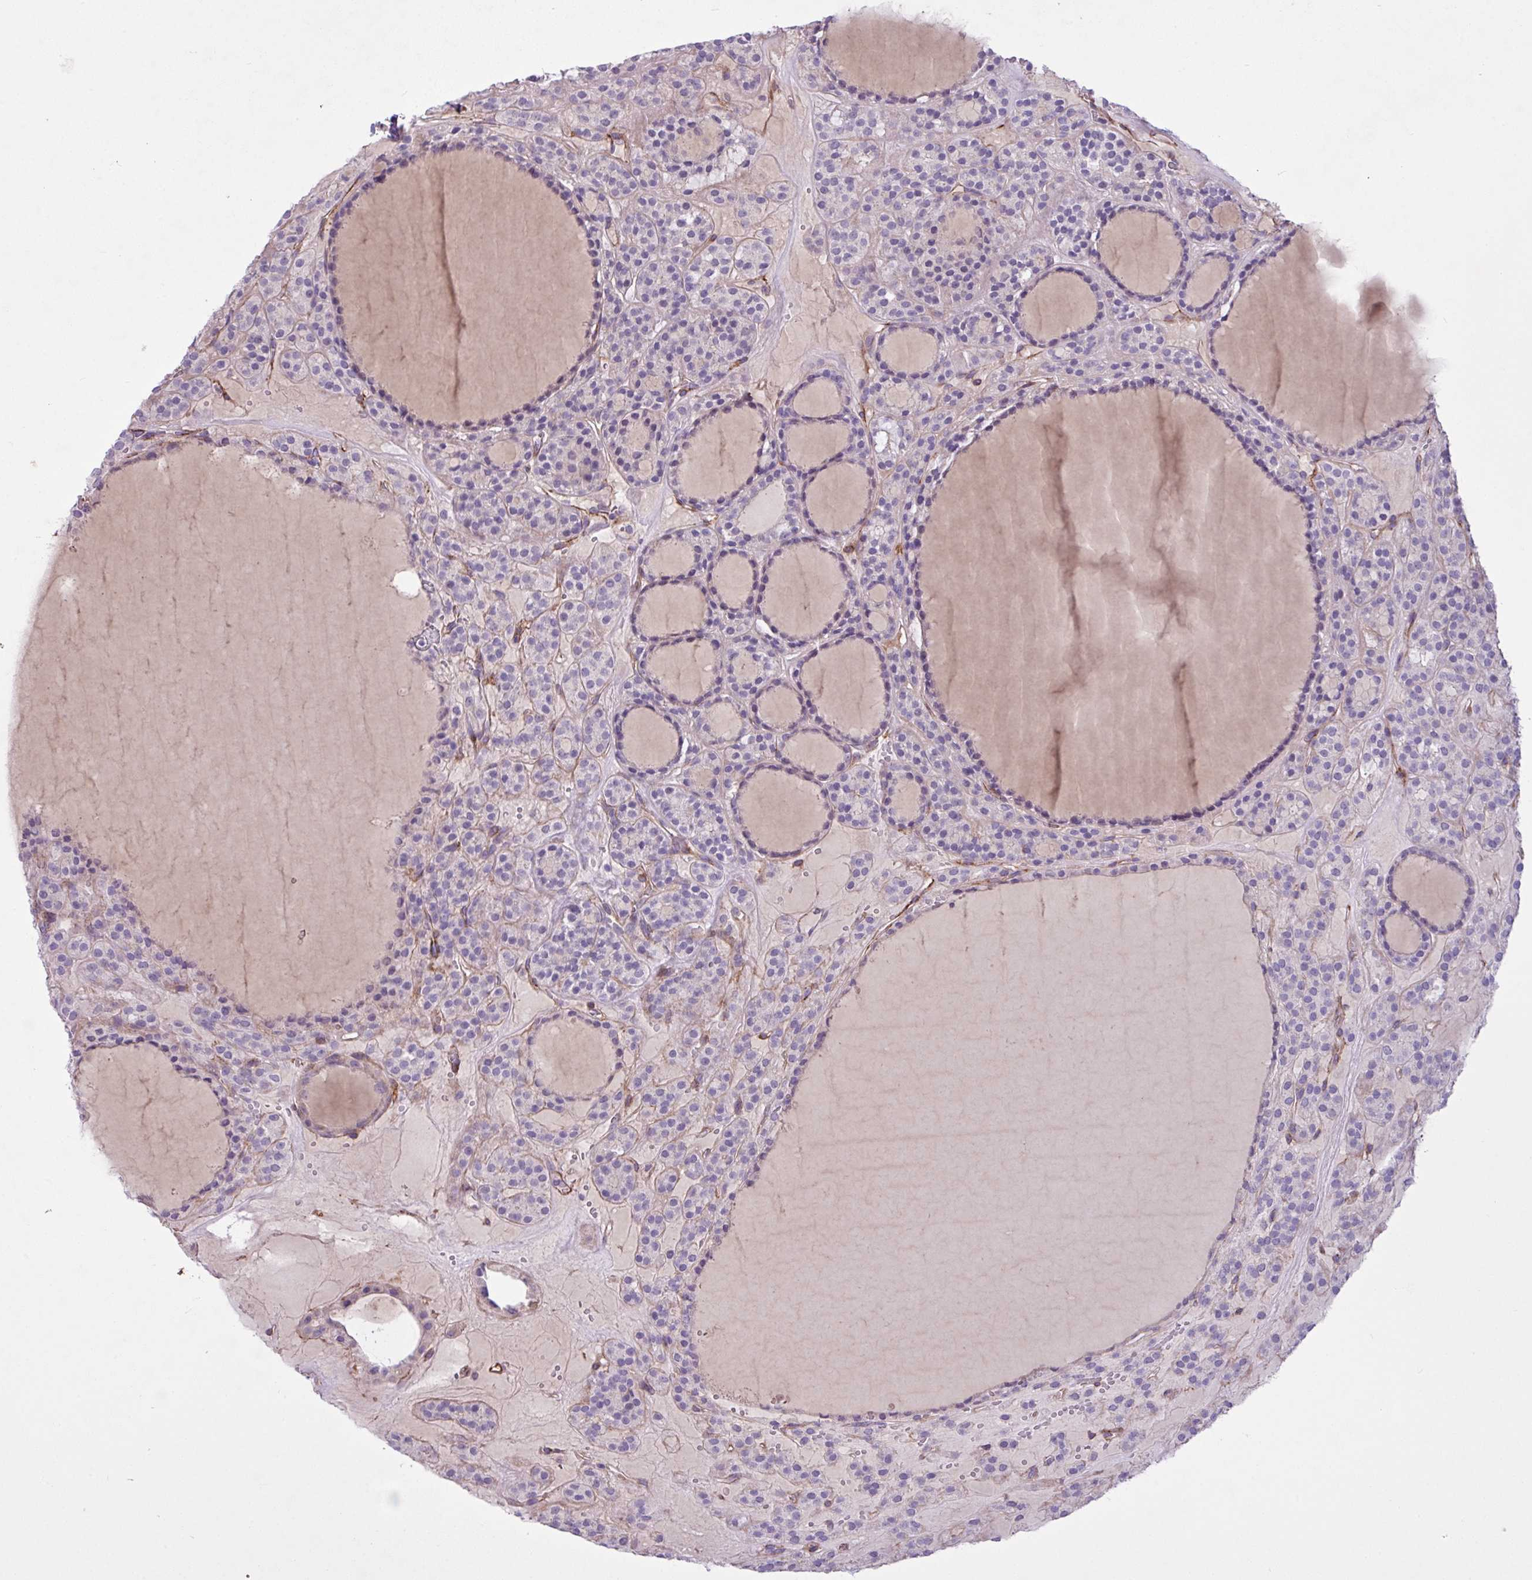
{"staining": {"intensity": "negative", "quantity": "none", "location": "none"}, "tissue": "thyroid cancer", "cell_type": "Tumor cells", "image_type": "cancer", "snomed": [{"axis": "morphology", "description": "Follicular adenoma carcinoma, NOS"}, {"axis": "topography", "description": "Thyroid gland"}], "caption": "Immunohistochemical staining of follicular adenoma carcinoma (thyroid) displays no significant expression in tumor cells. The staining was performed using DAB to visualize the protein expression in brown, while the nuclei were stained in blue with hematoxylin (Magnification: 20x).", "gene": "CD248", "patient": {"sex": "female", "age": 63}}